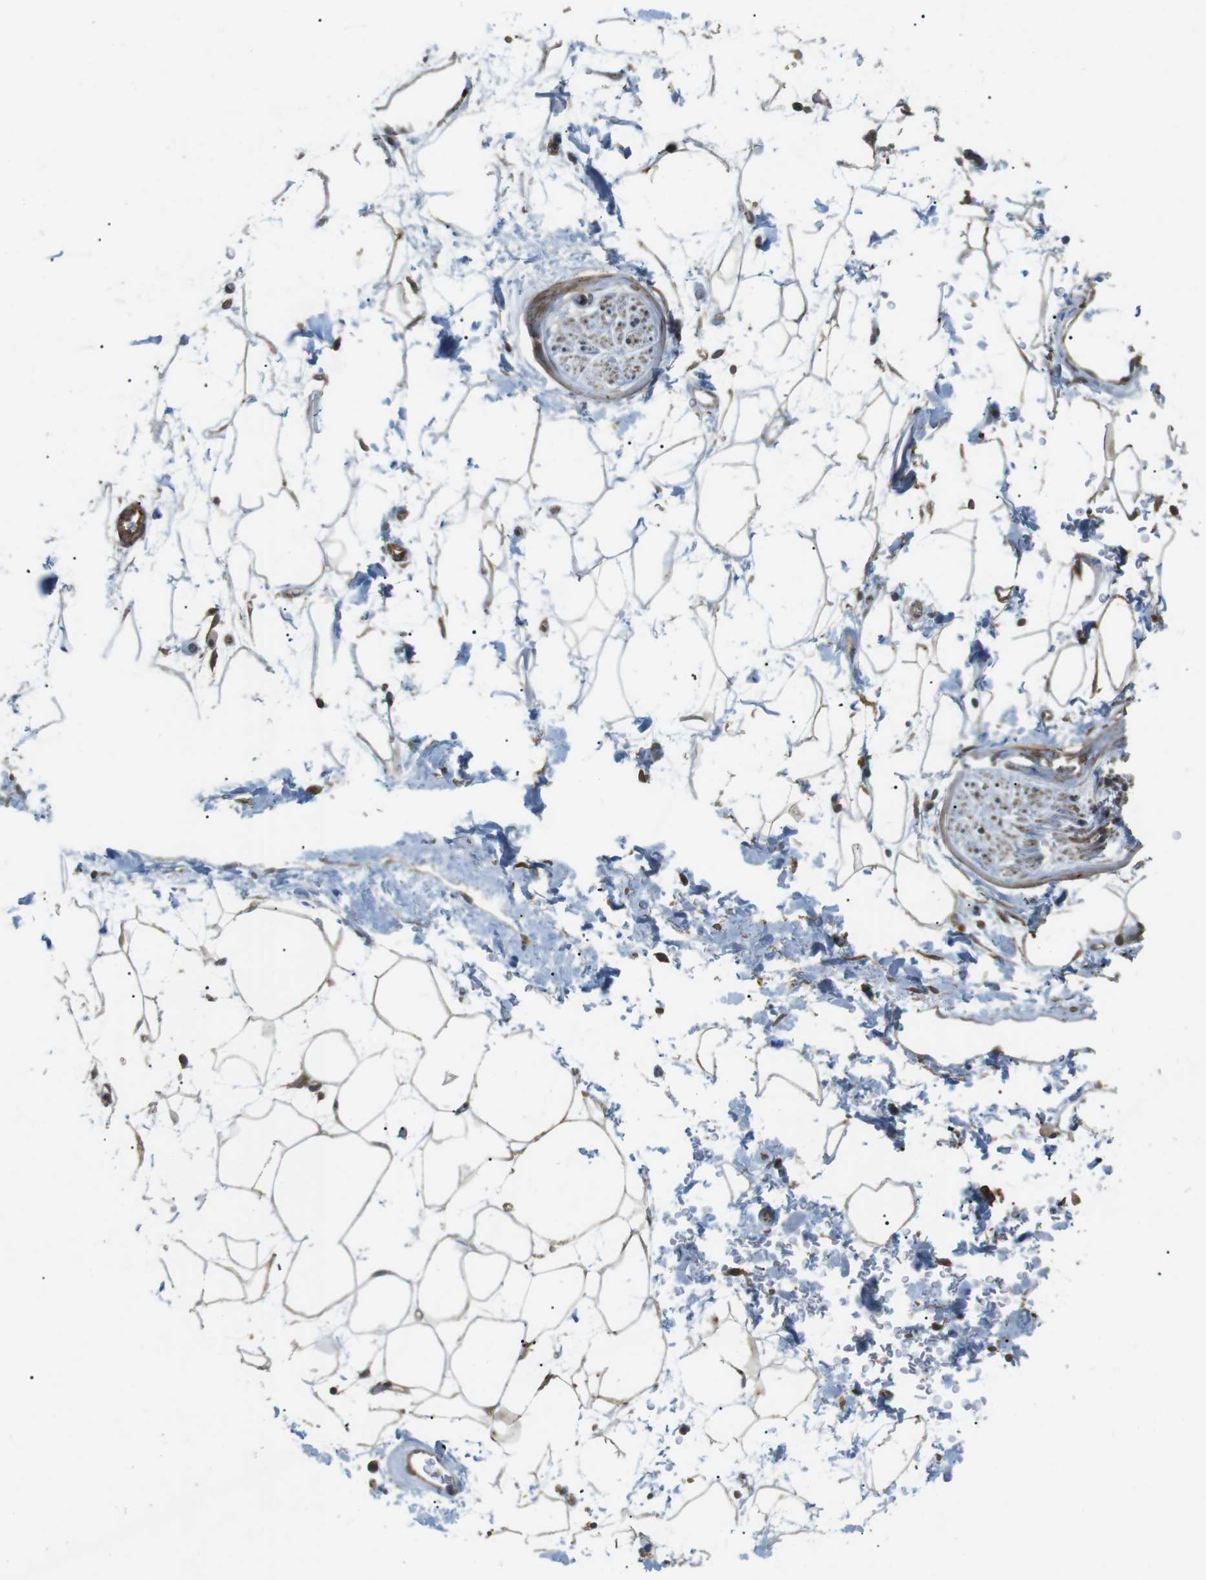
{"staining": {"intensity": "moderate", "quantity": ">75%", "location": "cytoplasmic/membranous"}, "tissue": "adipose tissue", "cell_type": "Adipocytes", "image_type": "normal", "snomed": [{"axis": "morphology", "description": "Normal tissue, NOS"}, {"axis": "topography", "description": "Soft tissue"}], "caption": "This is a micrograph of immunohistochemistry (IHC) staining of normal adipose tissue, which shows moderate expression in the cytoplasmic/membranous of adipocytes.", "gene": "KANK2", "patient": {"sex": "male", "age": 72}}